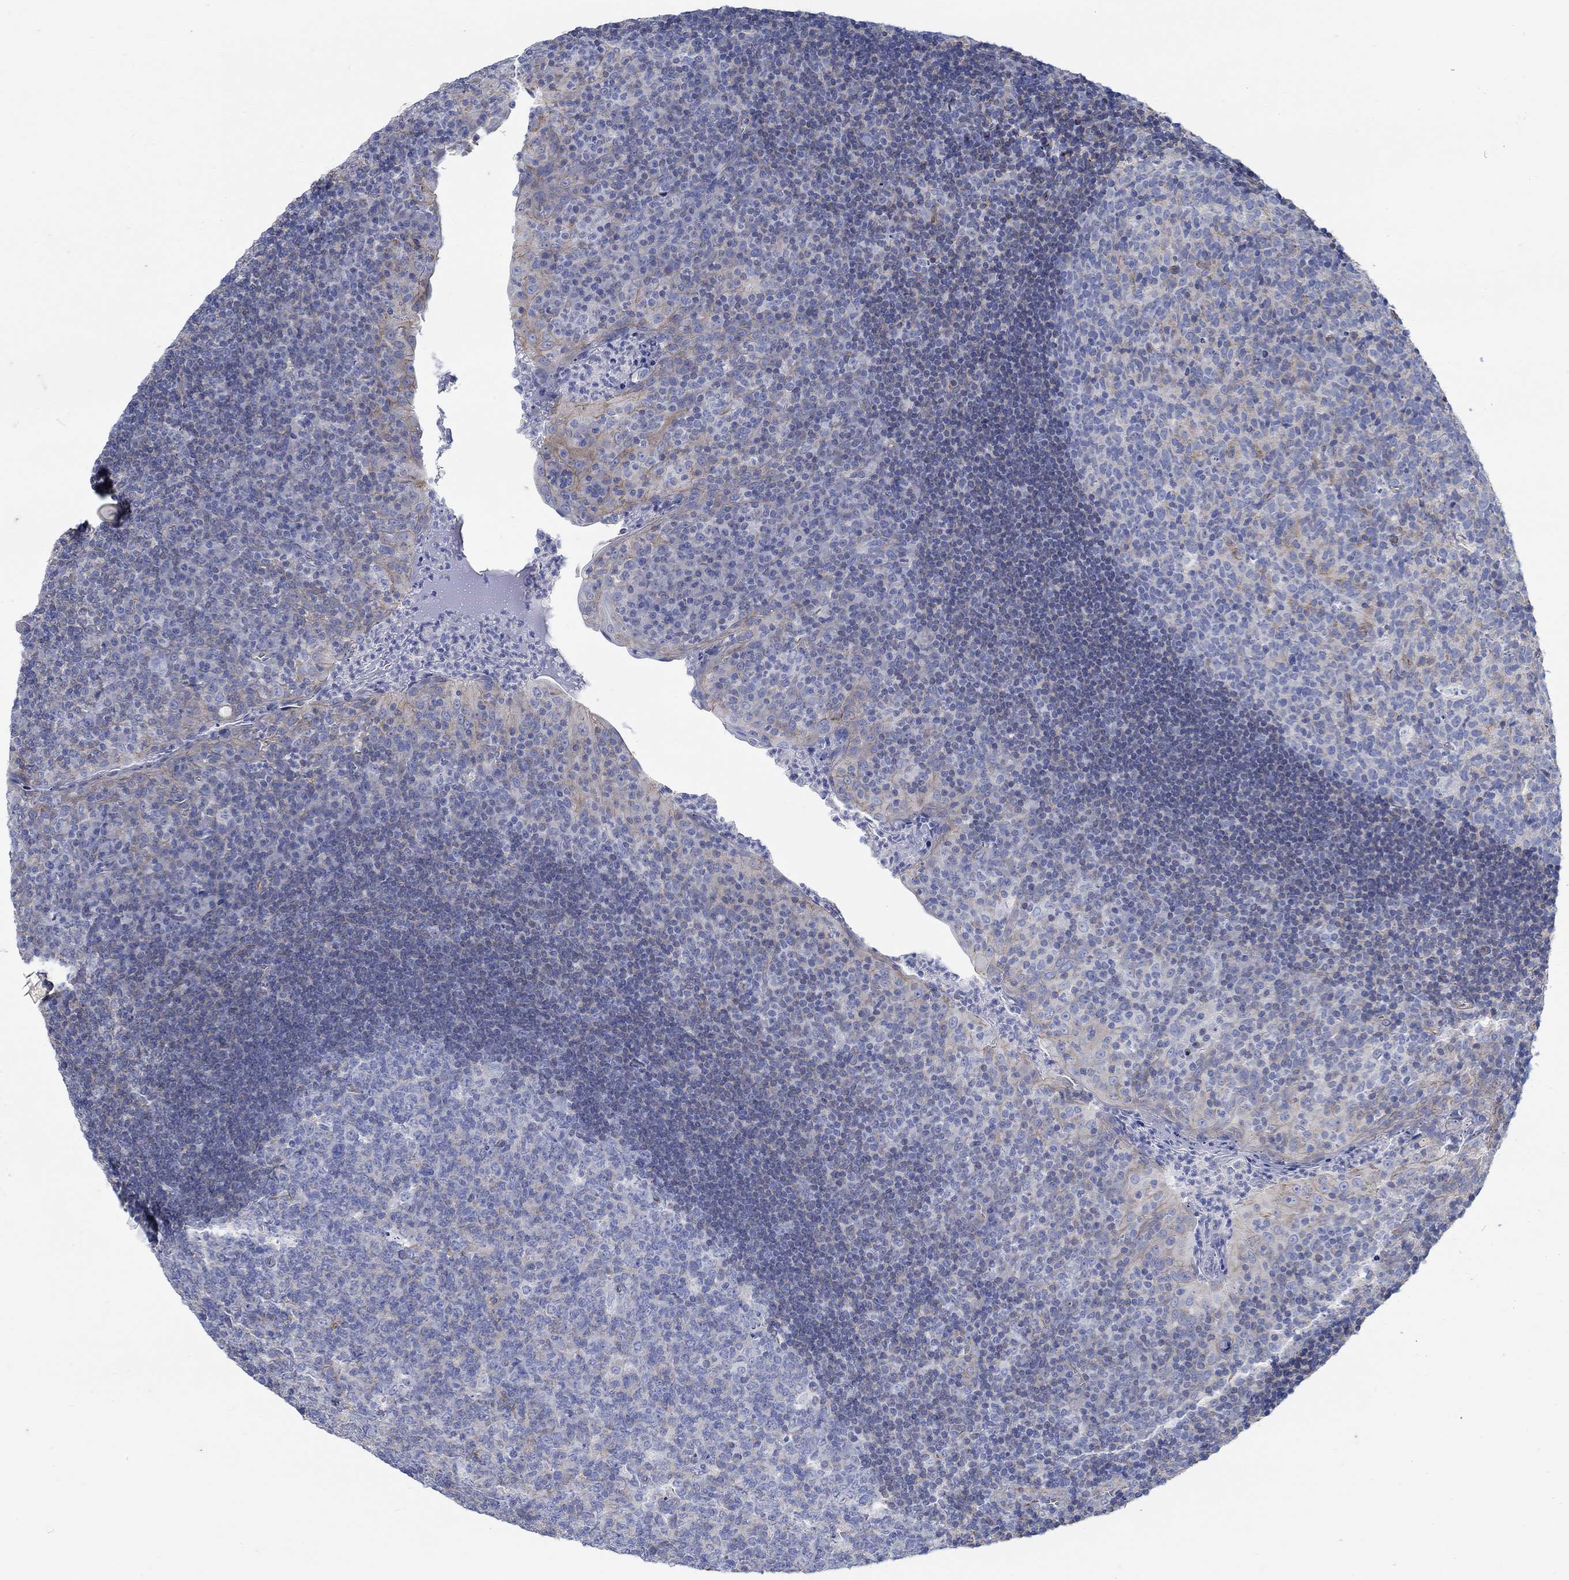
{"staining": {"intensity": "weak", "quantity": "<25%", "location": "cytoplasmic/membranous"}, "tissue": "tonsil", "cell_type": "Germinal center cells", "image_type": "normal", "snomed": [{"axis": "morphology", "description": "Normal tissue, NOS"}, {"axis": "topography", "description": "Tonsil"}], "caption": "High magnification brightfield microscopy of unremarkable tonsil stained with DAB (brown) and counterstained with hematoxylin (blue): germinal center cells show no significant staining.", "gene": "TMEM198", "patient": {"sex": "female", "age": 12}}